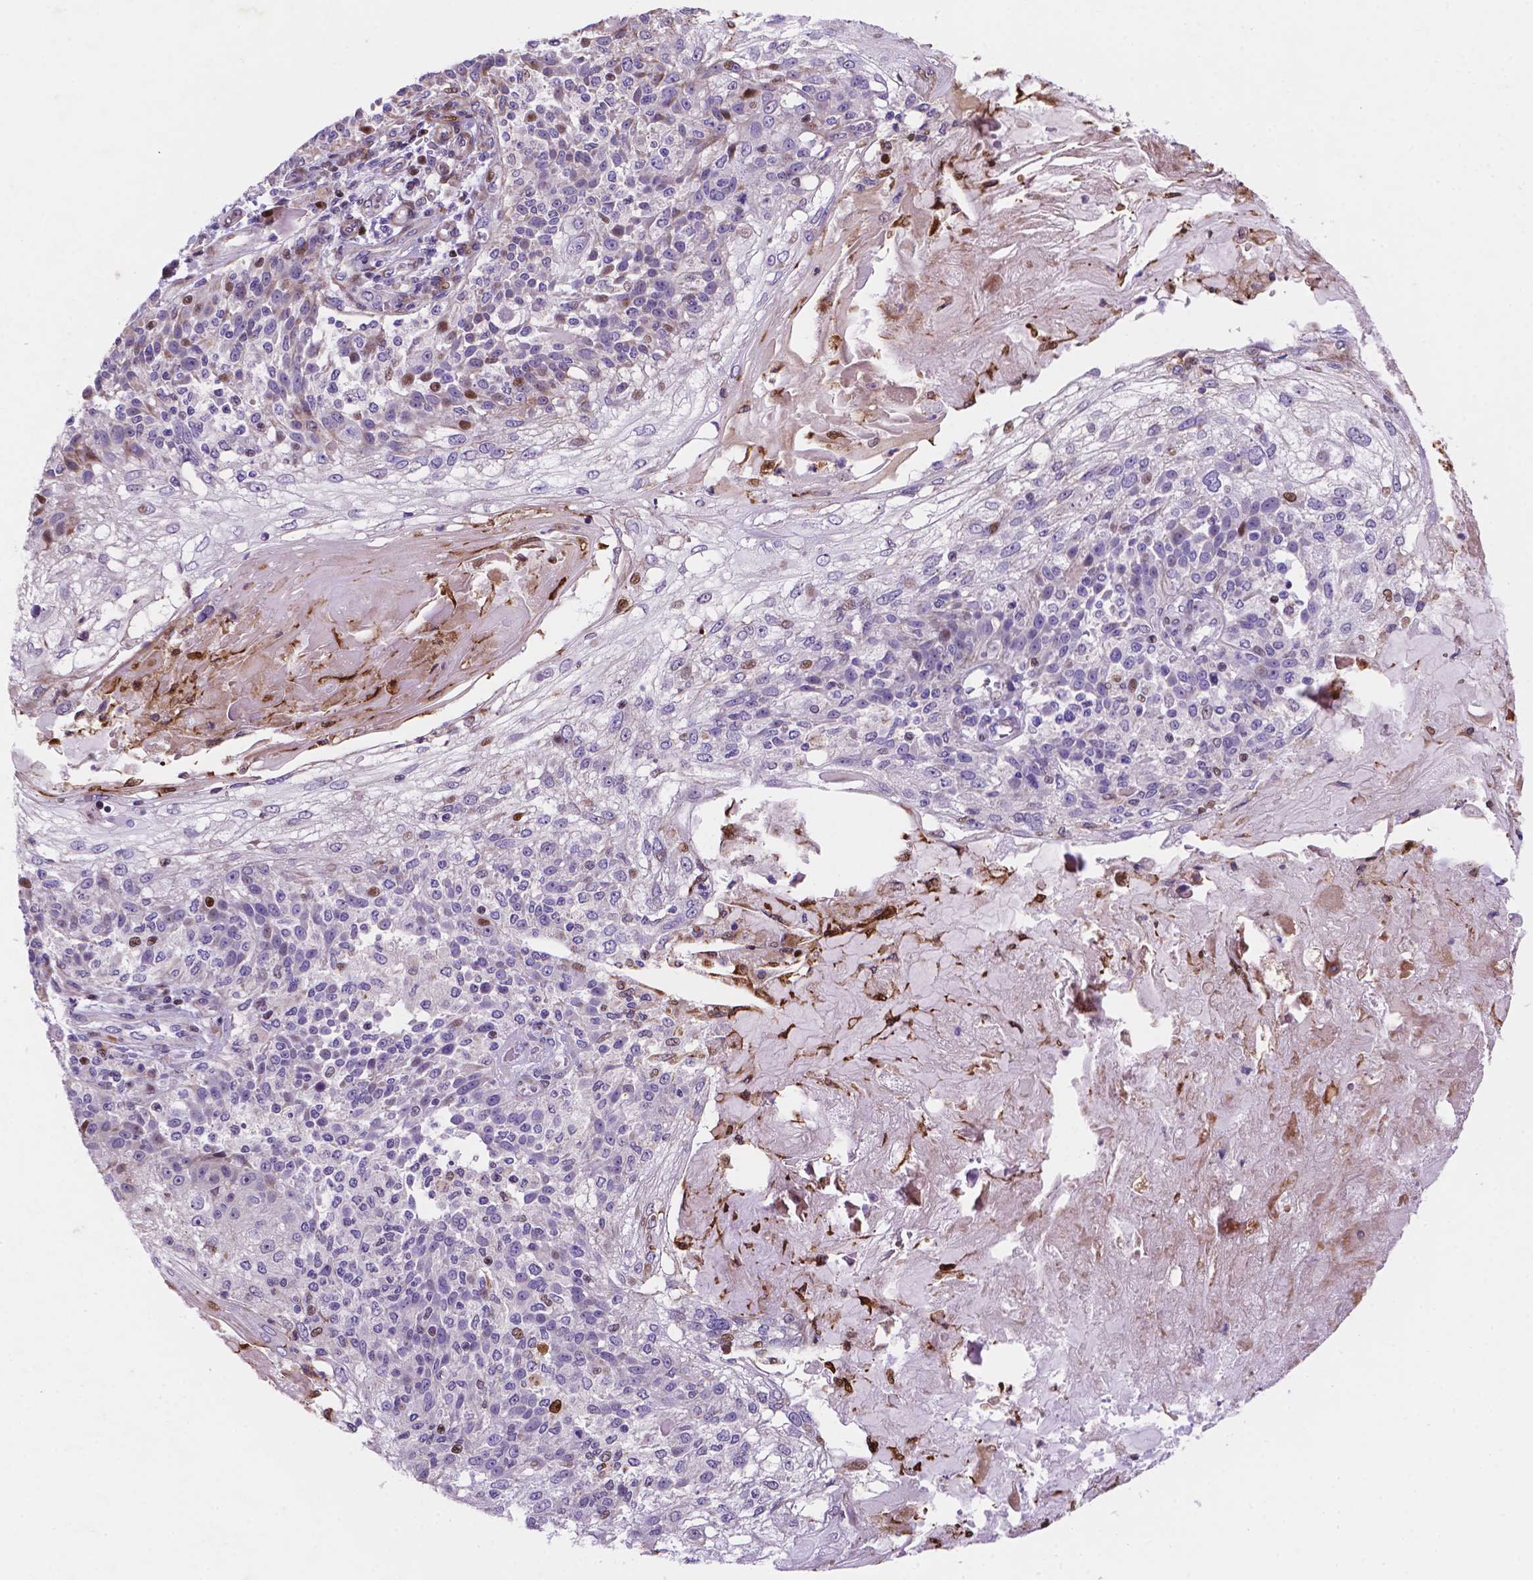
{"staining": {"intensity": "moderate", "quantity": "<25%", "location": "nuclear"}, "tissue": "skin cancer", "cell_type": "Tumor cells", "image_type": "cancer", "snomed": [{"axis": "morphology", "description": "Normal tissue, NOS"}, {"axis": "morphology", "description": "Squamous cell carcinoma, NOS"}, {"axis": "topography", "description": "Skin"}], "caption": "Human squamous cell carcinoma (skin) stained with a protein marker exhibits moderate staining in tumor cells.", "gene": "TM4SF20", "patient": {"sex": "female", "age": 83}}